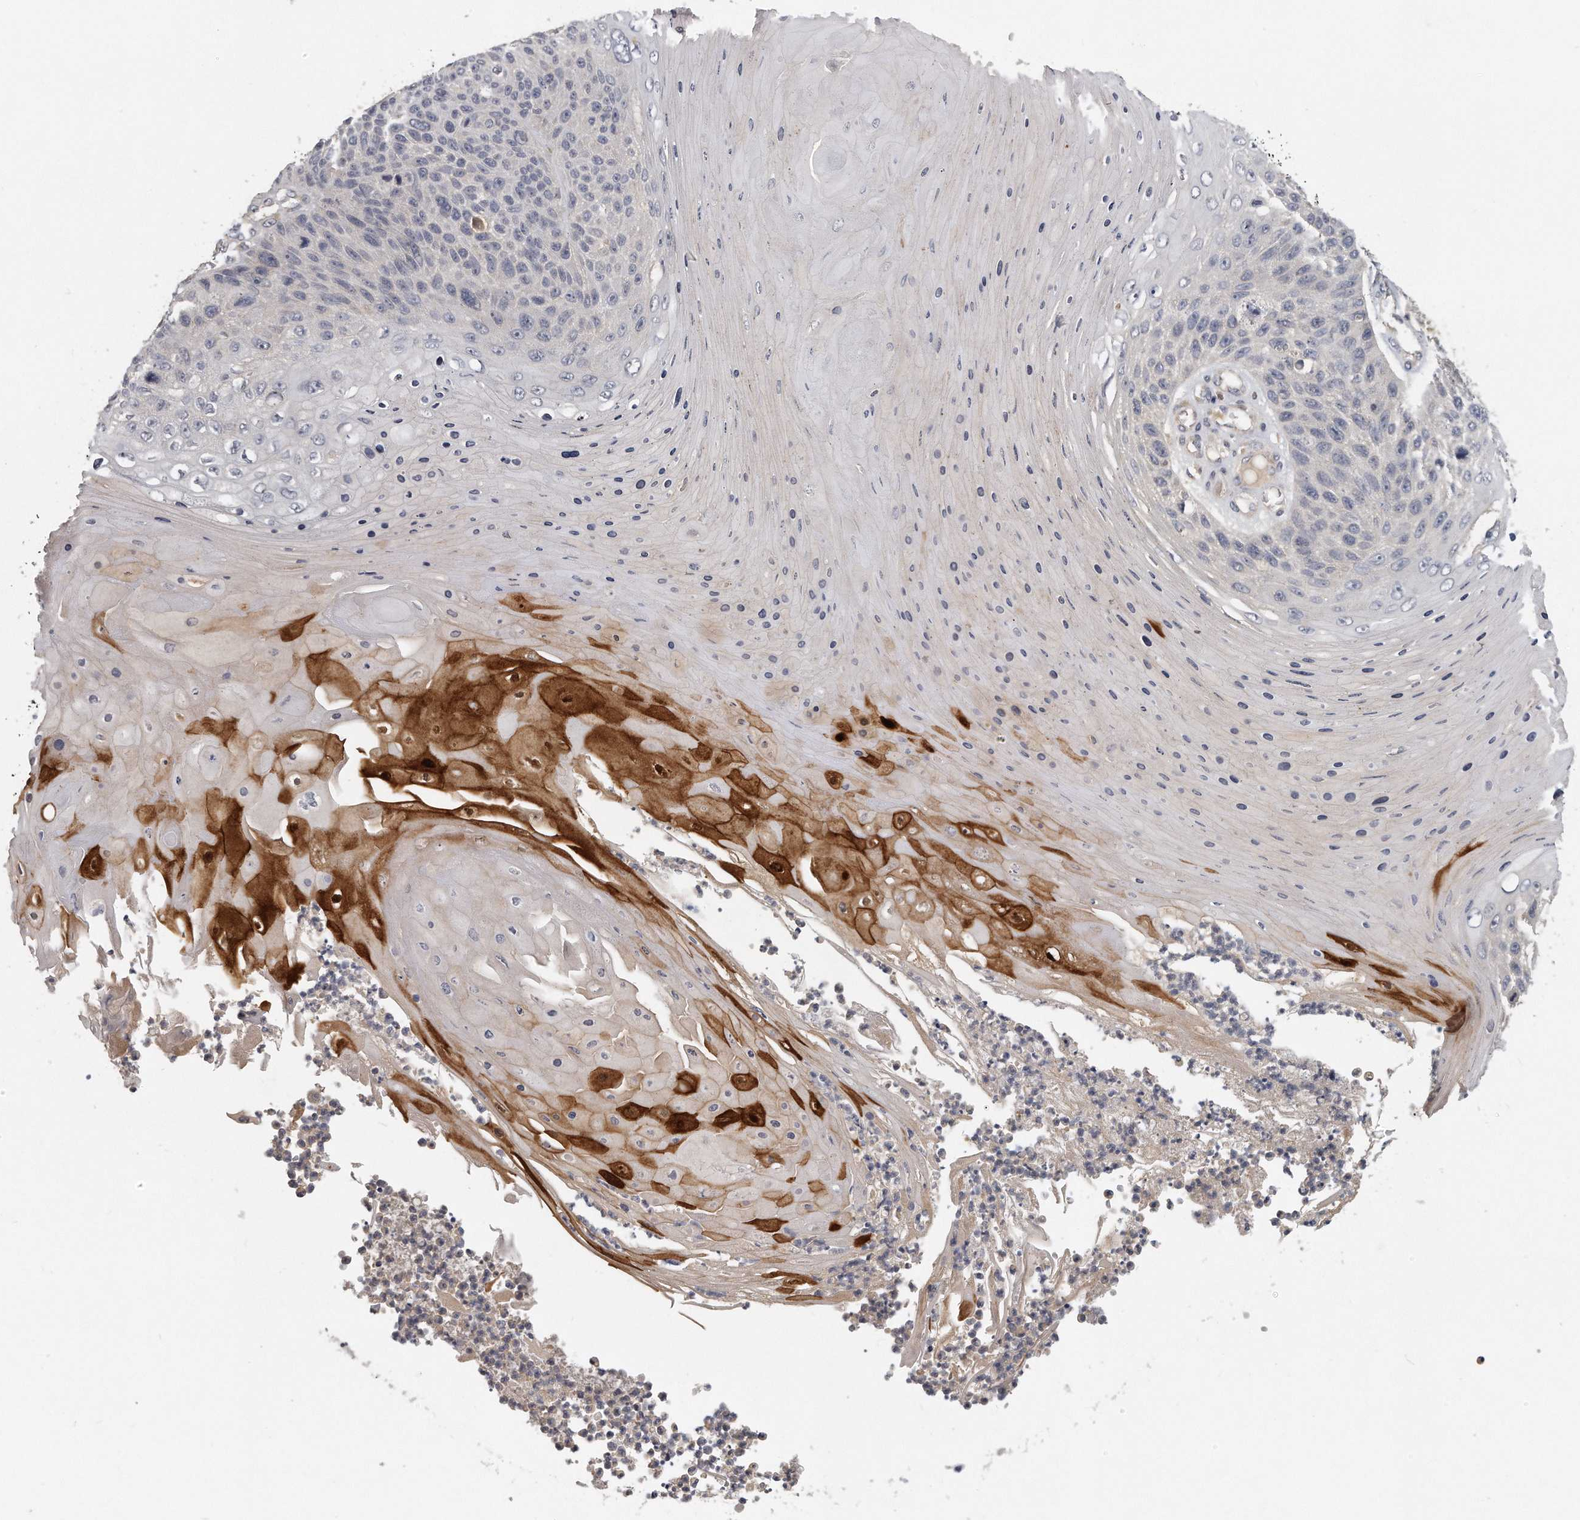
{"staining": {"intensity": "negative", "quantity": "none", "location": "none"}, "tissue": "skin cancer", "cell_type": "Tumor cells", "image_type": "cancer", "snomed": [{"axis": "morphology", "description": "Squamous cell carcinoma, NOS"}, {"axis": "topography", "description": "Skin"}], "caption": "Tumor cells show no significant protein staining in skin squamous cell carcinoma. (Stains: DAB (3,3'-diaminobenzidine) immunohistochemistry with hematoxylin counter stain, Microscopy: brightfield microscopy at high magnification).", "gene": "TRAPPC14", "patient": {"sex": "female", "age": 88}}